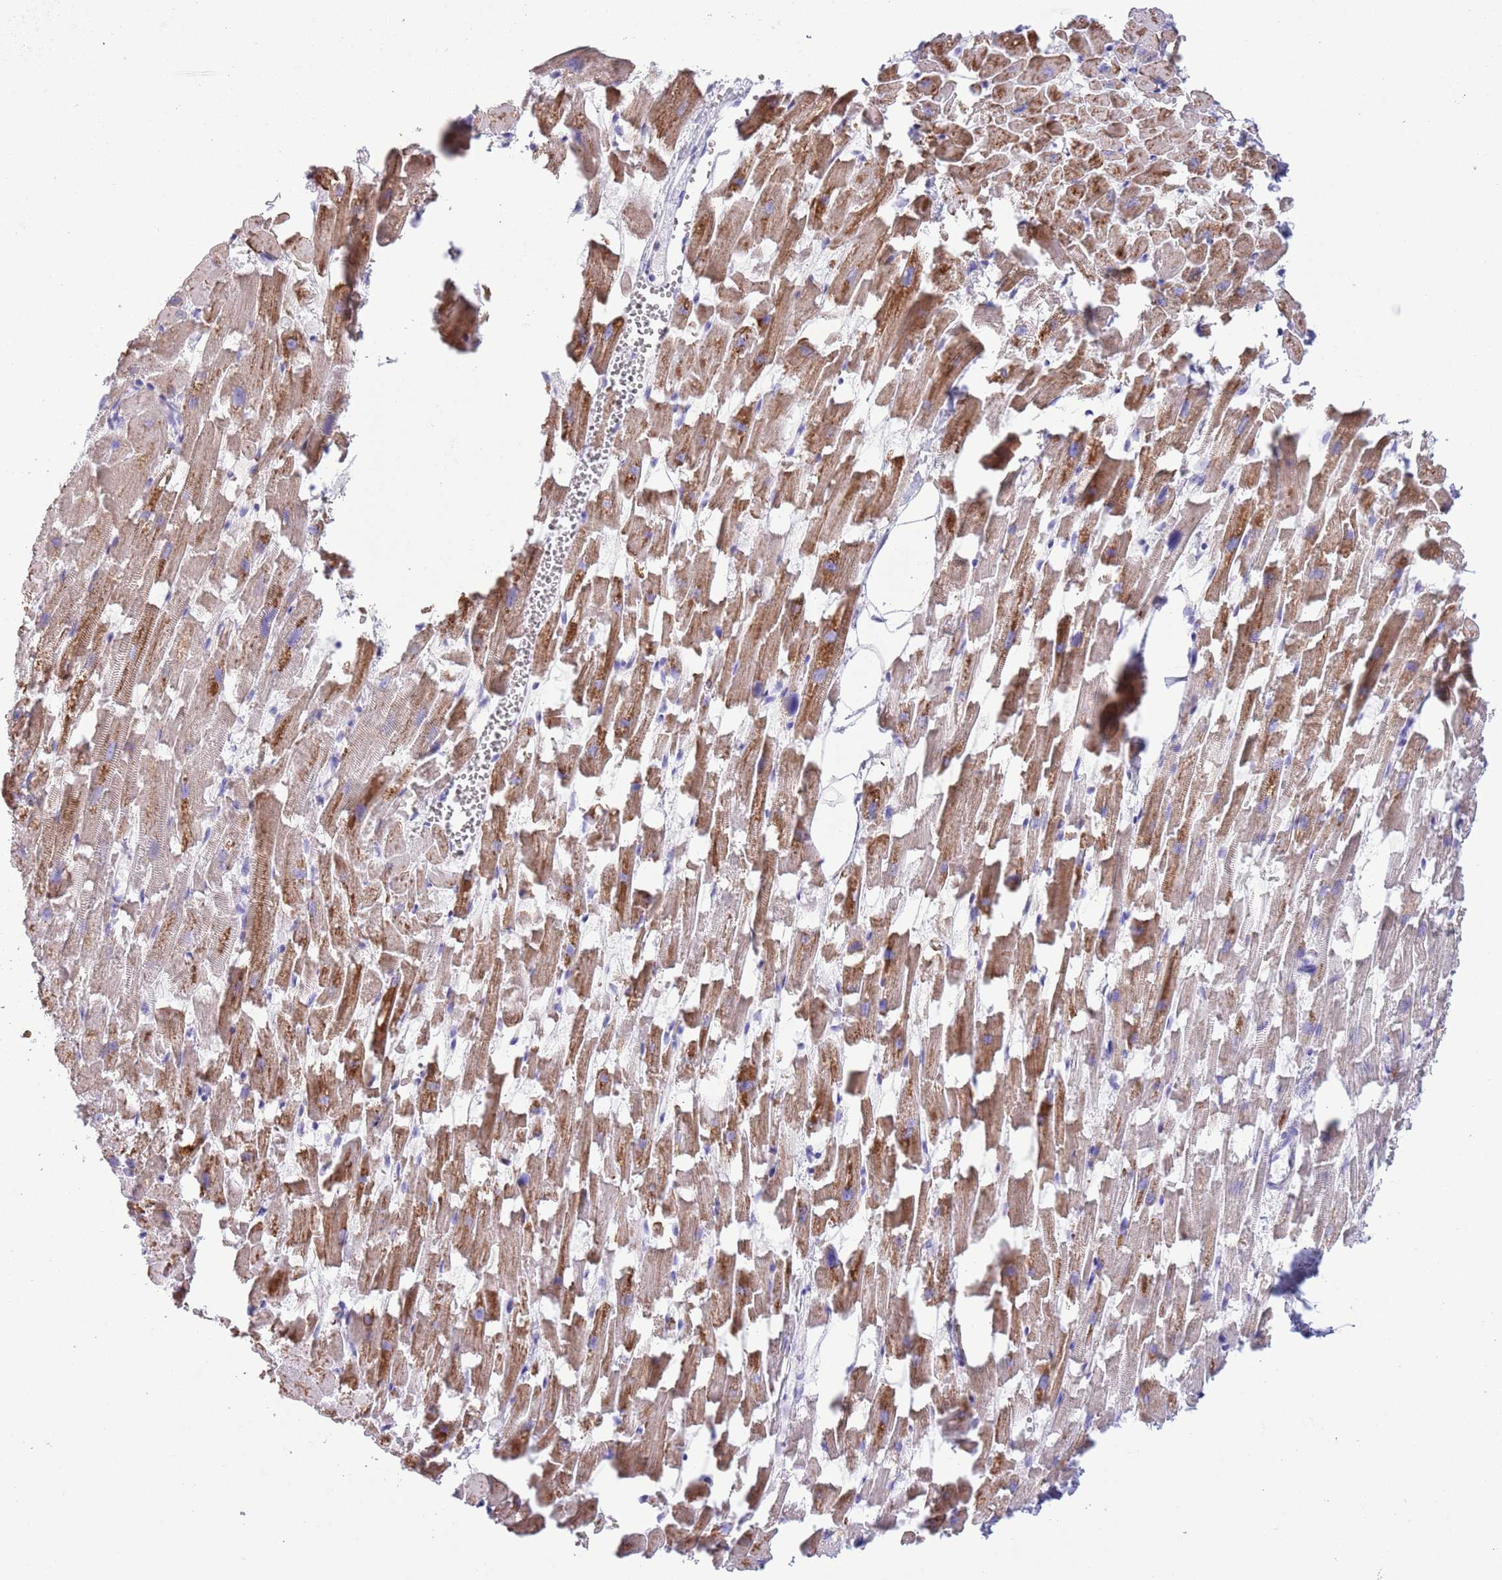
{"staining": {"intensity": "moderate", "quantity": ">75%", "location": "cytoplasmic/membranous"}, "tissue": "heart muscle", "cell_type": "Cardiomyocytes", "image_type": "normal", "snomed": [{"axis": "morphology", "description": "Normal tissue, NOS"}, {"axis": "topography", "description": "Heart"}], "caption": "Immunohistochemistry photomicrograph of unremarkable heart muscle: heart muscle stained using immunohistochemistry (IHC) displays medium levels of moderate protein expression localized specifically in the cytoplasmic/membranous of cardiomyocytes, appearing as a cytoplasmic/membranous brown color.", "gene": "MOCOS", "patient": {"sex": "female", "age": 64}}